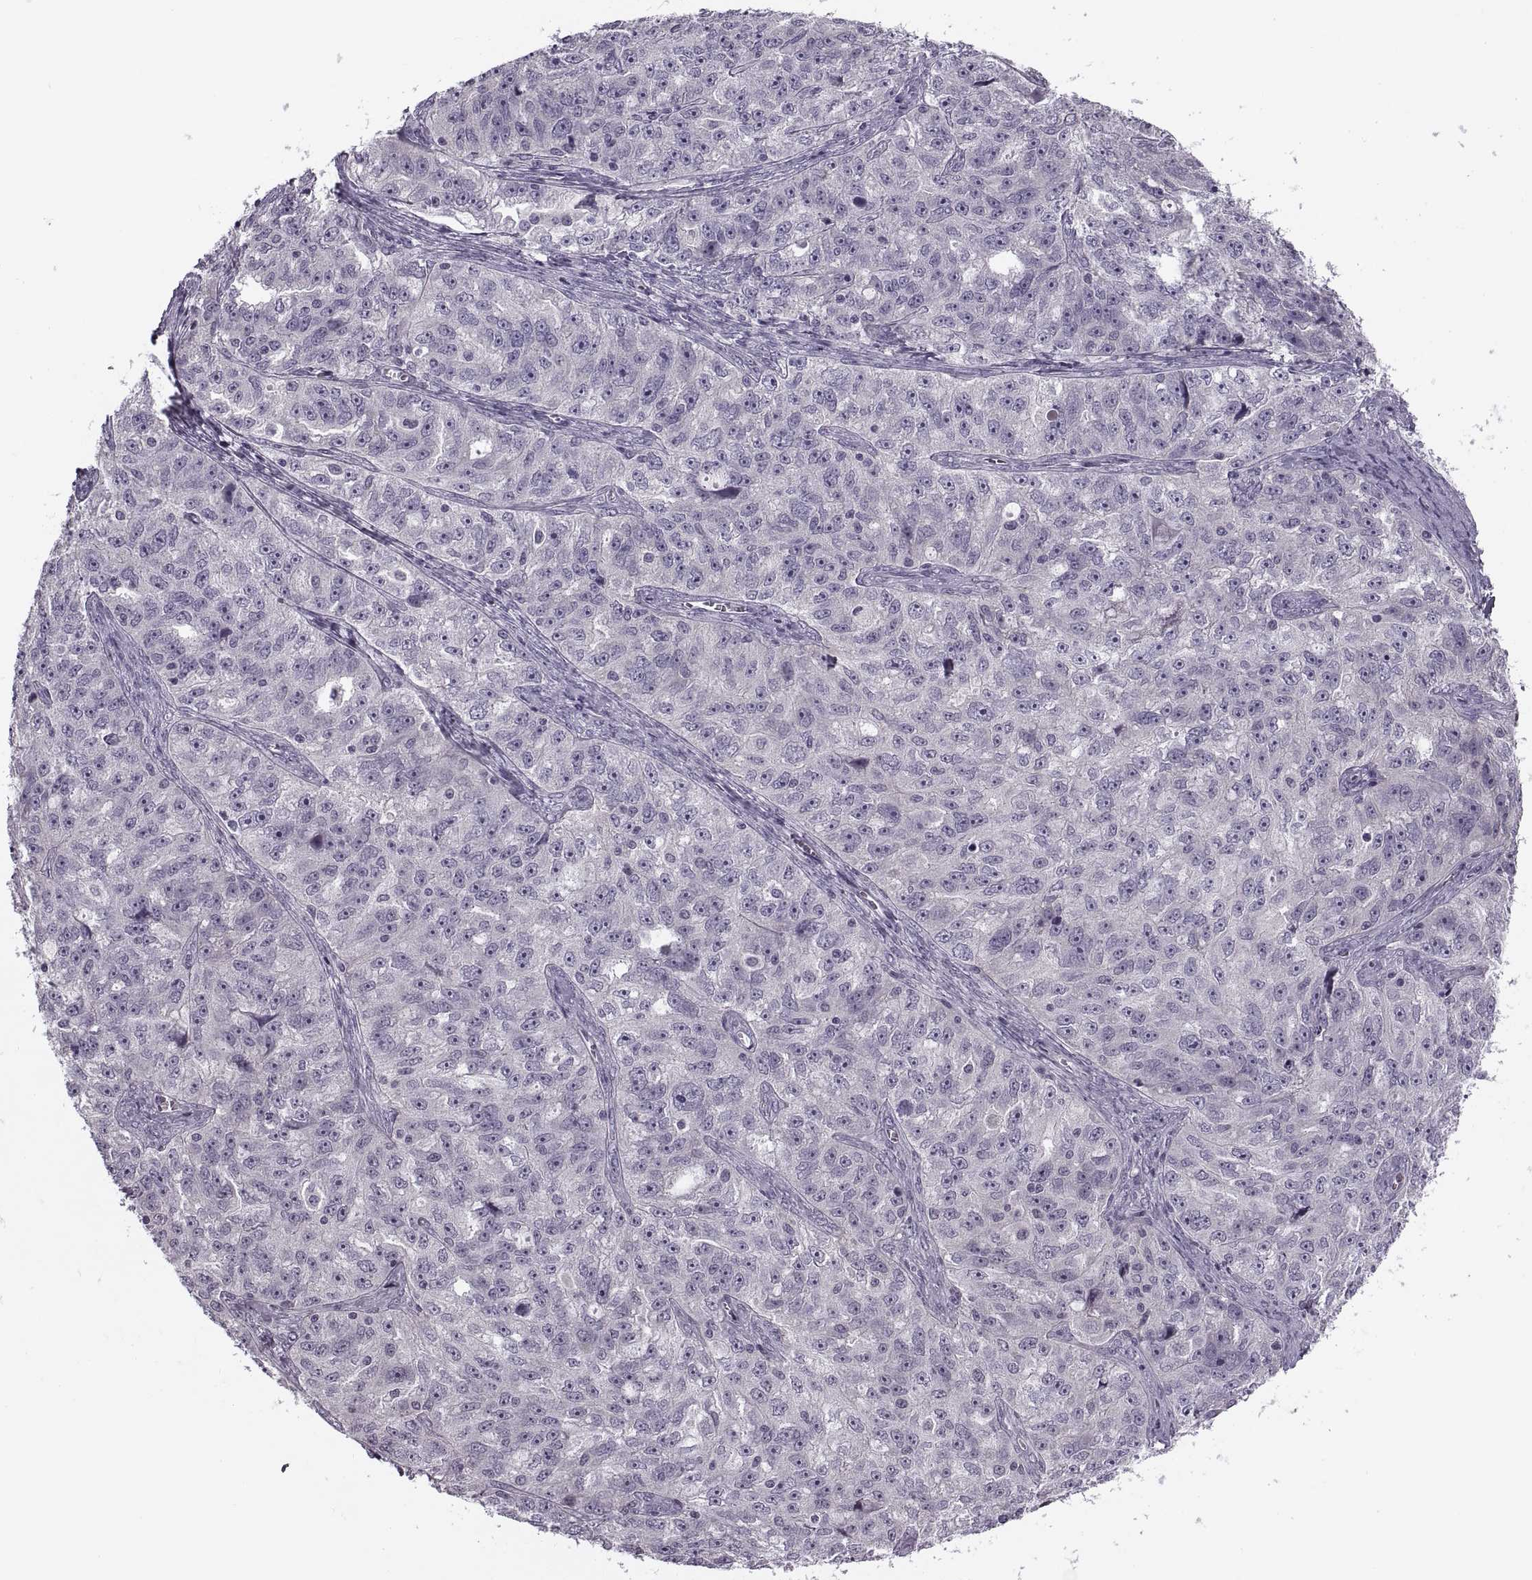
{"staining": {"intensity": "negative", "quantity": "none", "location": "none"}, "tissue": "ovarian cancer", "cell_type": "Tumor cells", "image_type": "cancer", "snomed": [{"axis": "morphology", "description": "Cystadenocarcinoma, serous, NOS"}, {"axis": "topography", "description": "Ovary"}], "caption": "IHC micrograph of human ovarian cancer stained for a protein (brown), which demonstrates no staining in tumor cells.", "gene": "PRSS54", "patient": {"sex": "female", "age": 51}}